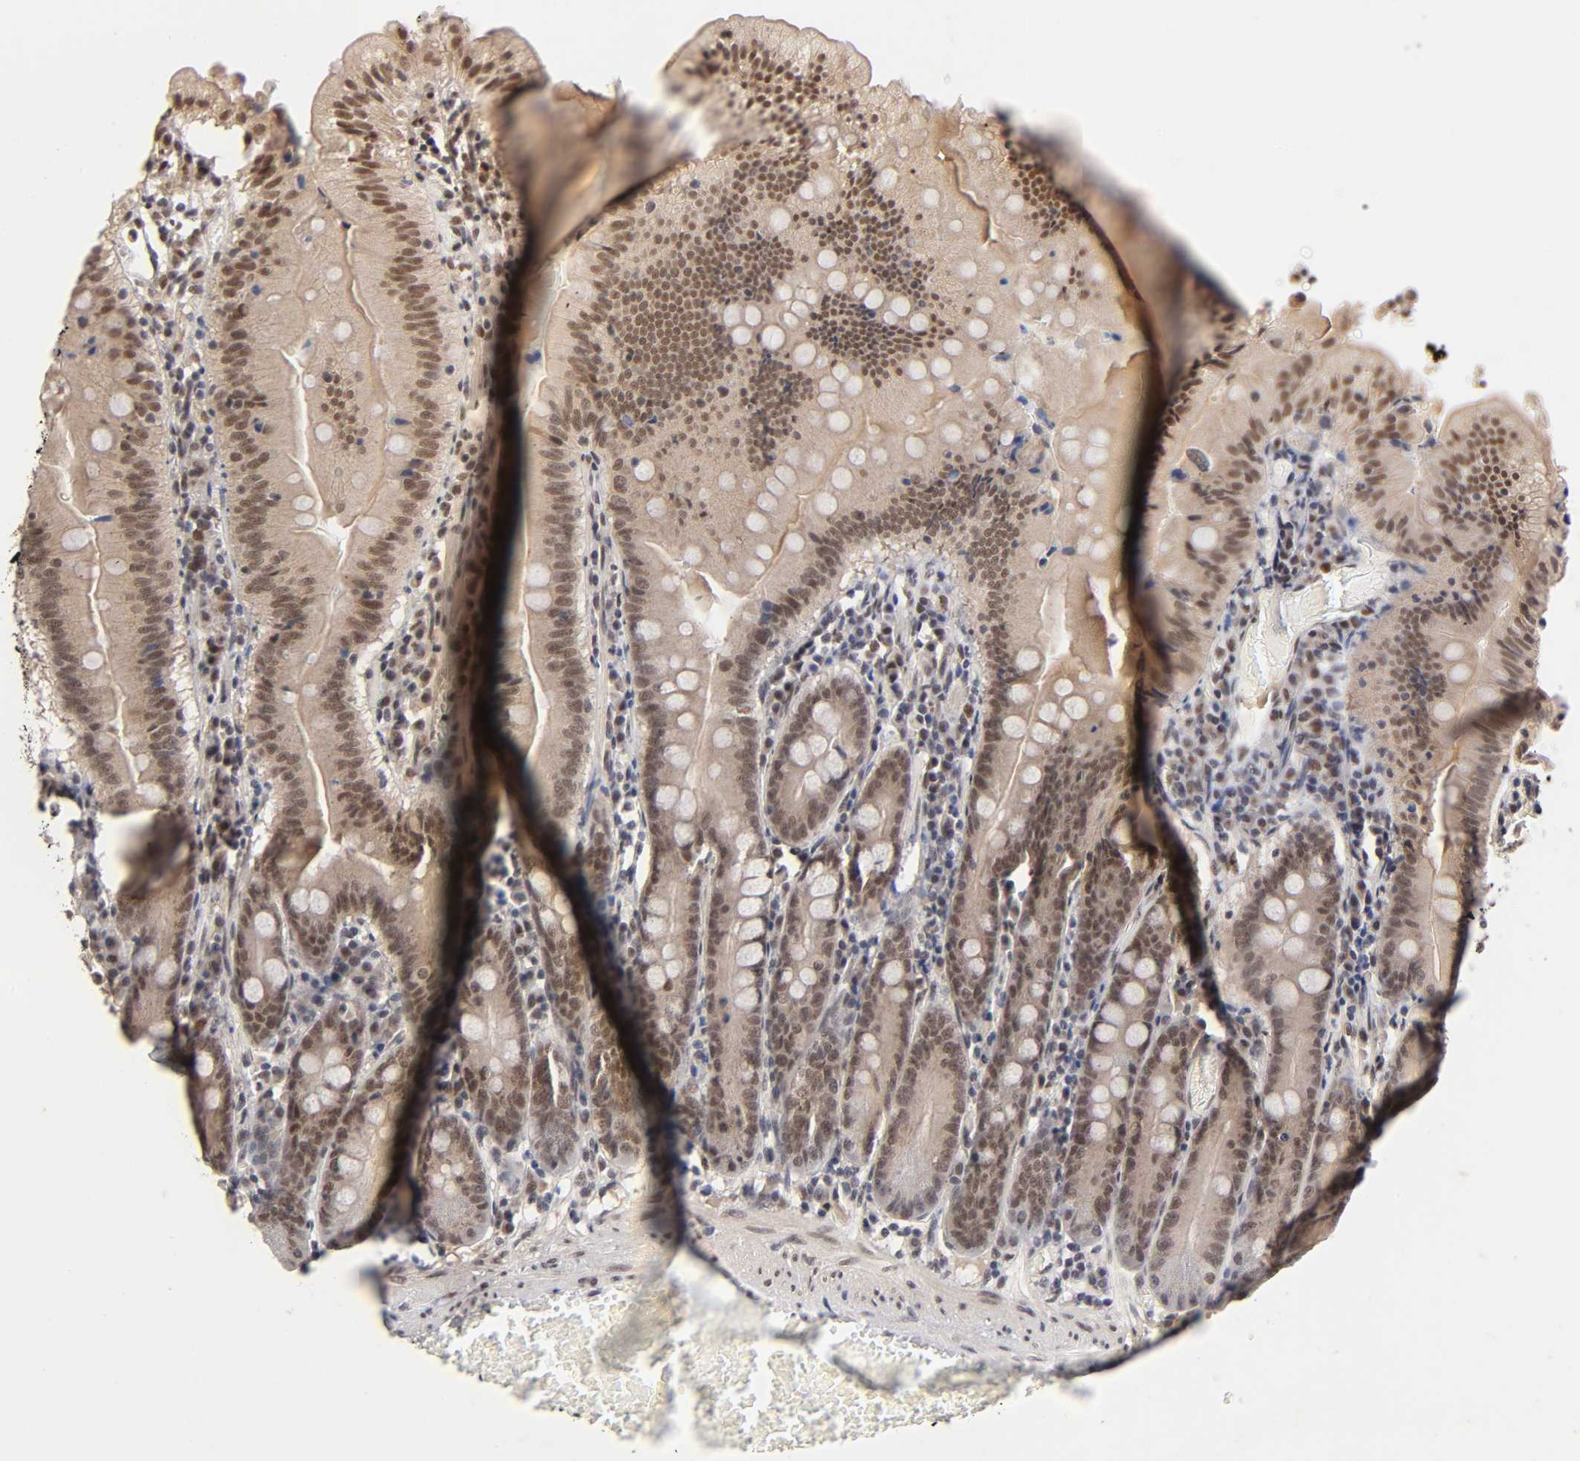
{"staining": {"intensity": "moderate", "quantity": ">75%", "location": "cytoplasmic/membranous,nuclear"}, "tissue": "small intestine", "cell_type": "Glandular cells", "image_type": "normal", "snomed": [{"axis": "morphology", "description": "Normal tissue, NOS"}, {"axis": "topography", "description": "Small intestine"}], "caption": "Human small intestine stained with a brown dye exhibits moderate cytoplasmic/membranous,nuclear positive staining in about >75% of glandular cells.", "gene": "EP300", "patient": {"sex": "male", "age": 71}}